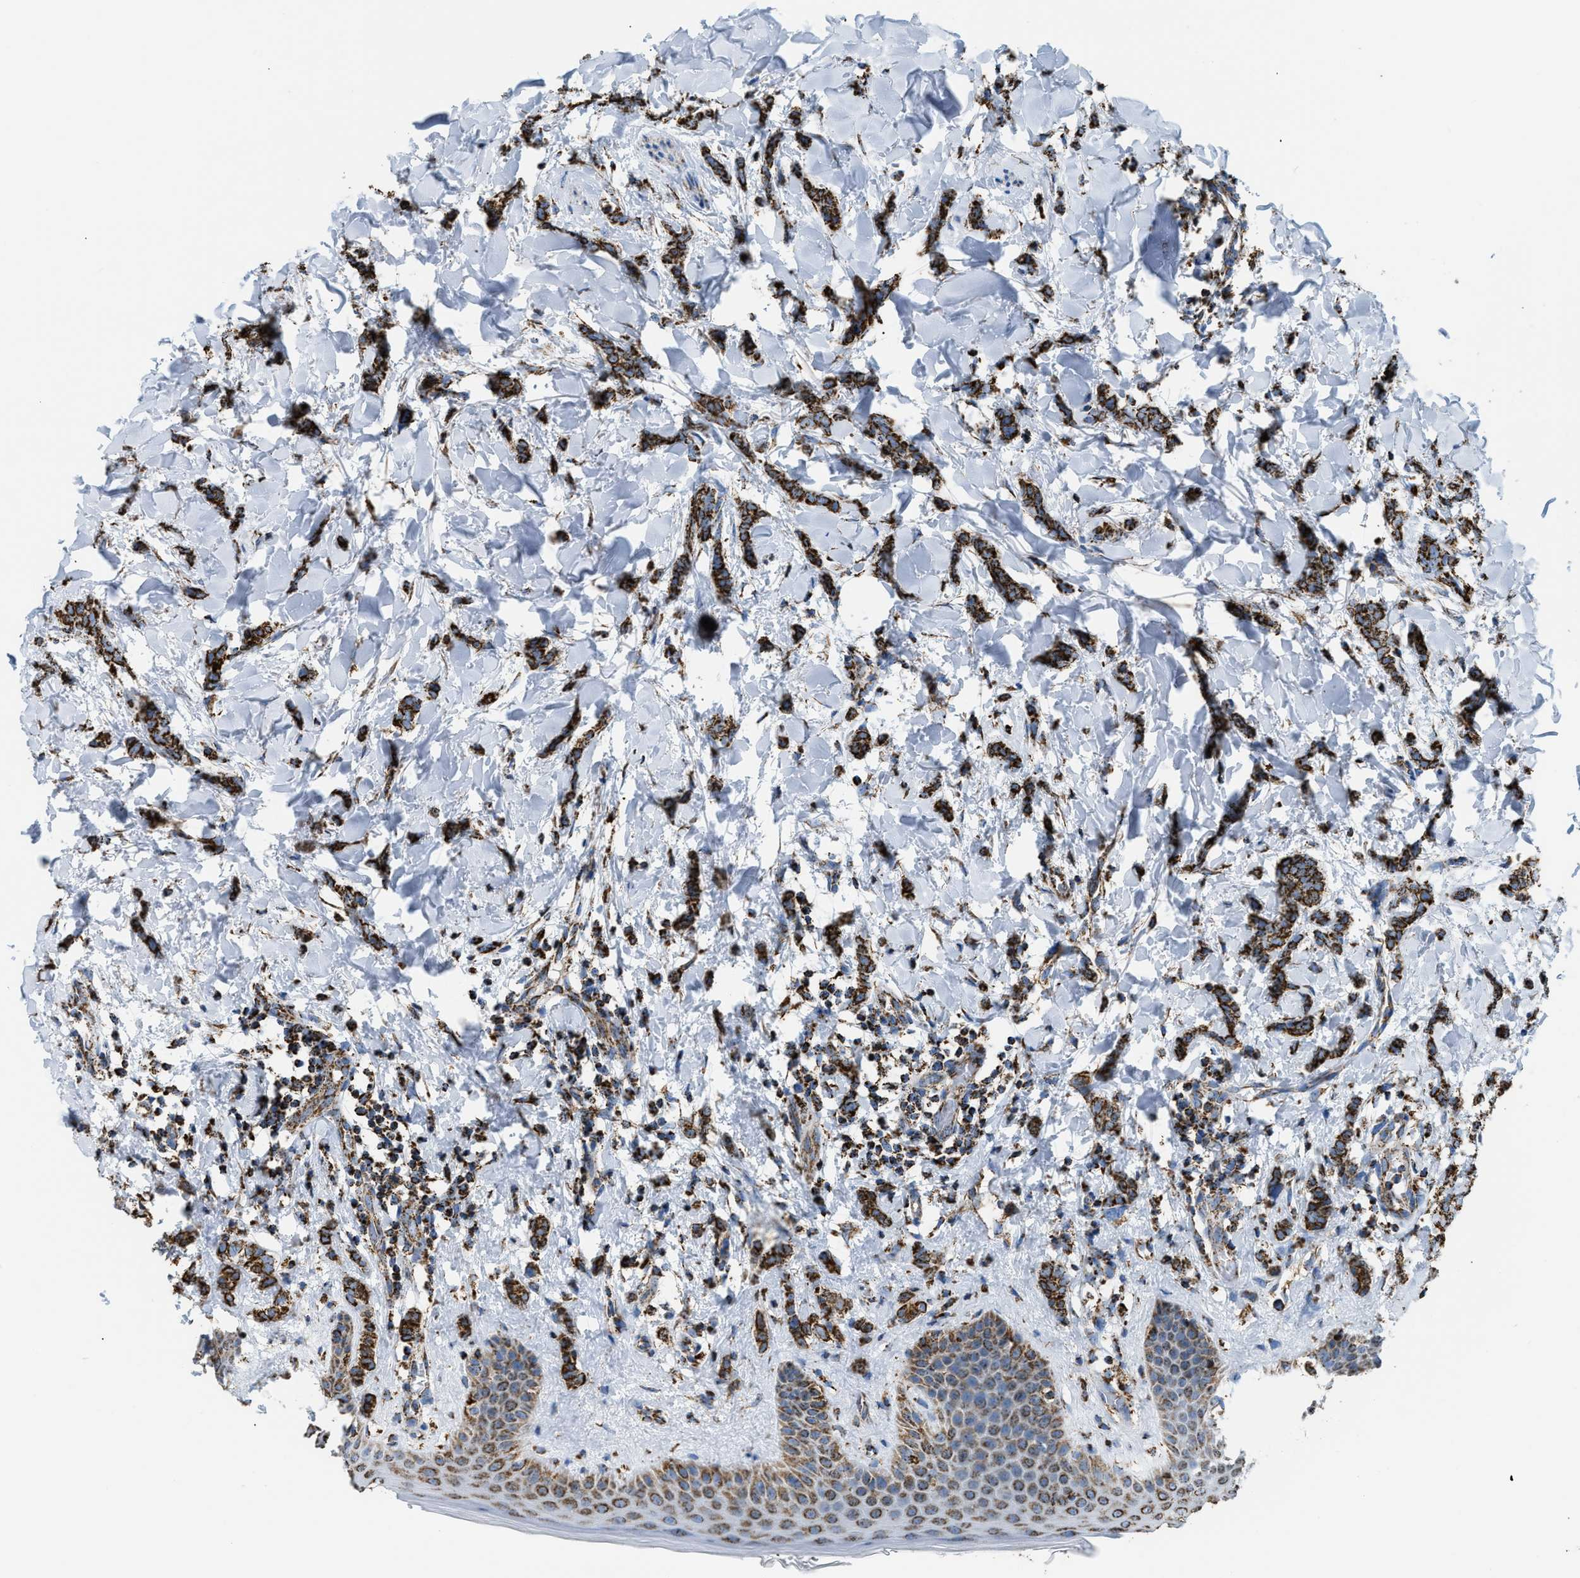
{"staining": {"intensity": "strong", "quantity": ">75%", "location": "cytoplasmic/membranous"}, "tissue": "breast cancer", "cell_type": "Tumor cells", "image_type": "cancer", "snomed": [{"axis": "morphology", "description": "Lobular carcinoma"}, {"axis": "topography", "description": "Skin"}, {"axis": "topography", "description": "Breast"}], "caption": "Immunohistochemistry (DAB) staining of breast cancer reveals strong cytoplasmic/membranous protein expression in approximately >75% of tumor cells.", "gene": "ETFB", "patient": {"sex": "female", "age": 46}}